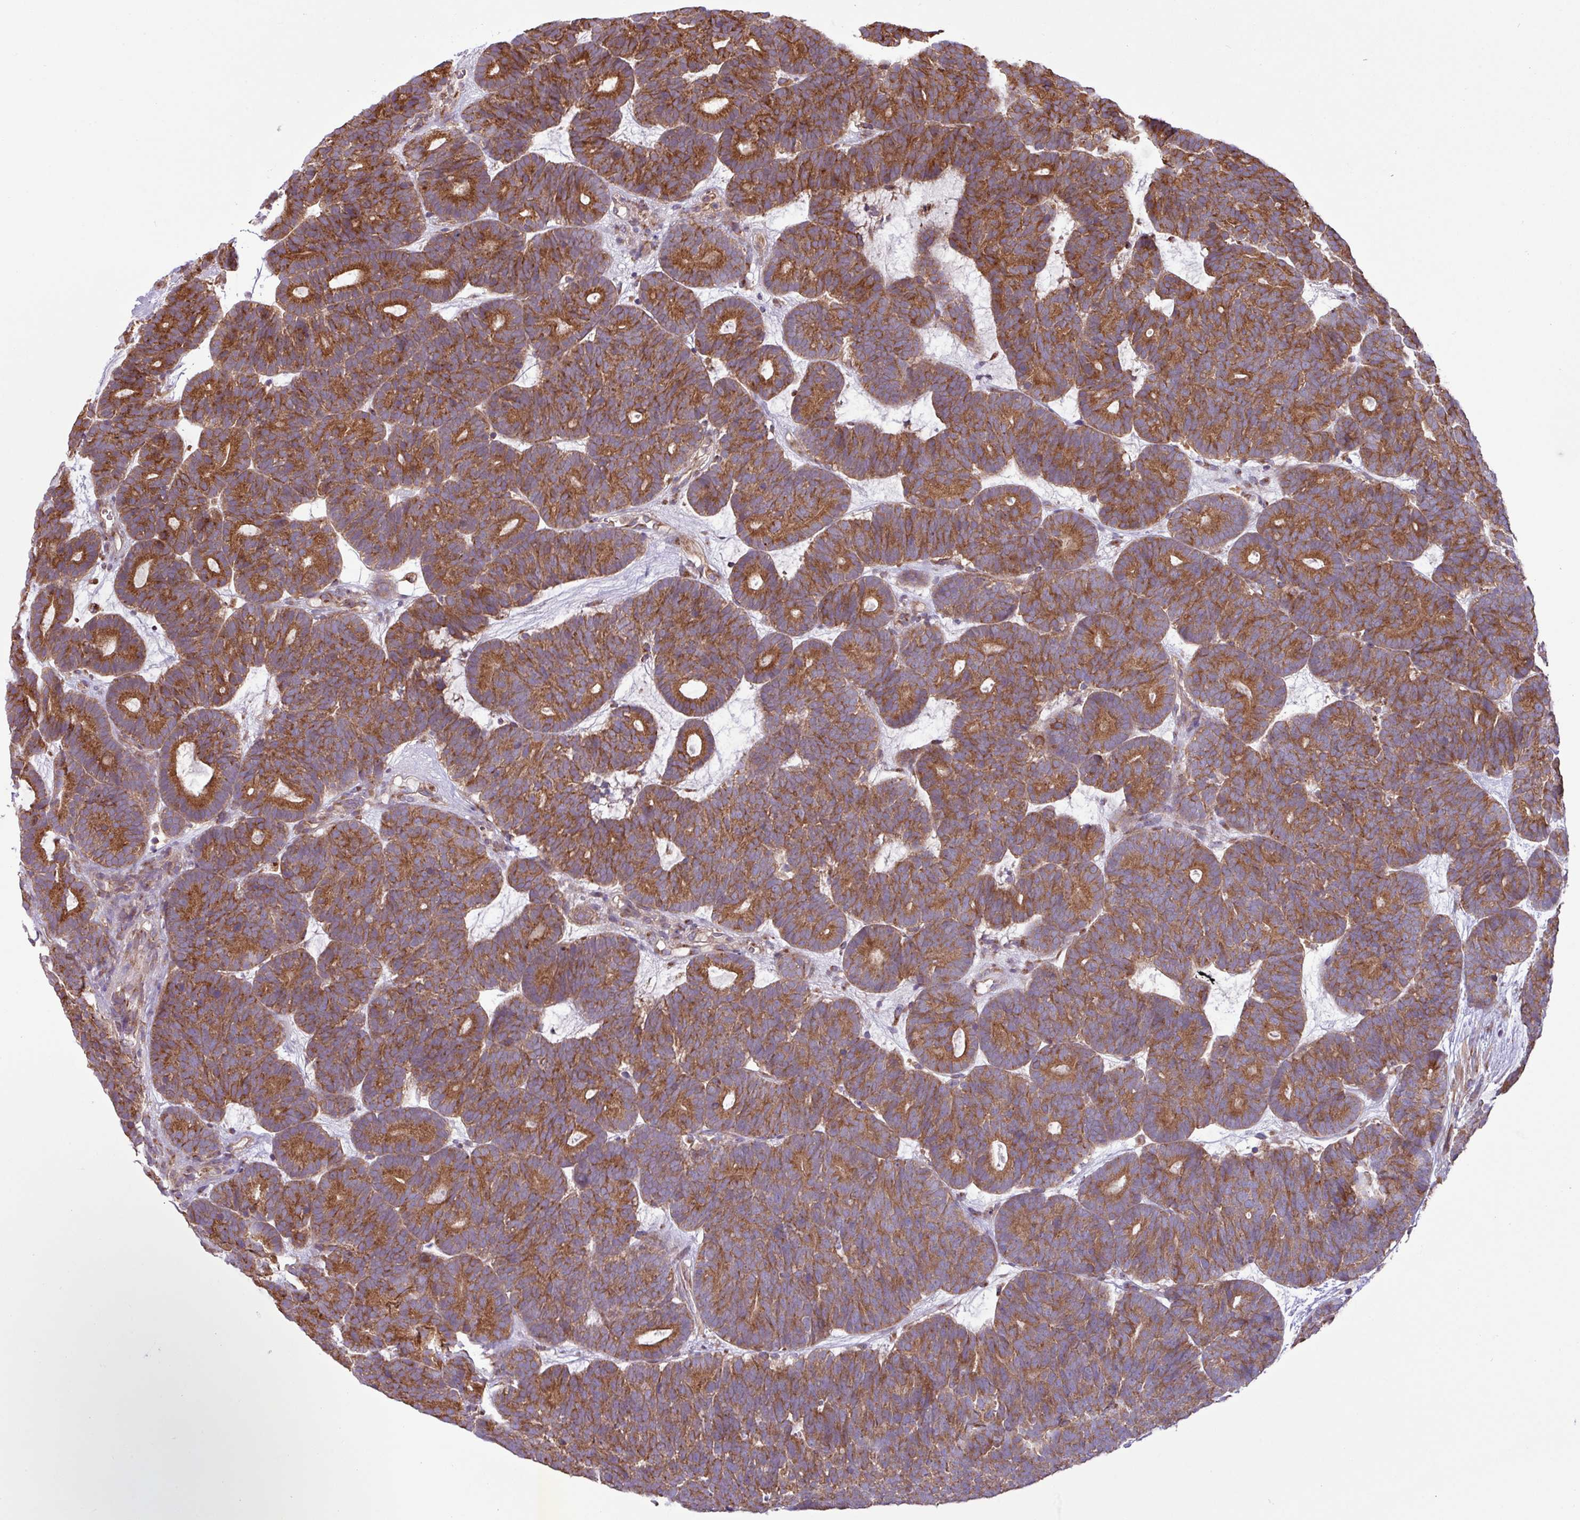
{"staining": {"intensity": "strong", "quantity": ">75%", "location": "cytoplasmic/membranous"}, "tissue": "head and neck cancer", "cell_type": "Tumor cells", "image_type": "cancer", "snomed": [{"axis": "morphology", "description": "Adenocarcinoma, NOS"}, {"axis": "topography", "description": "Head-Neck"}], "caption": "Head and neck cancer (adenocarcinoma) stained with IHC shows strong cytoplasmic/membranous staining in about >75% of tumor cells.", "gene": "RAB19", "patient": {"sex": "female", "age": 81}}